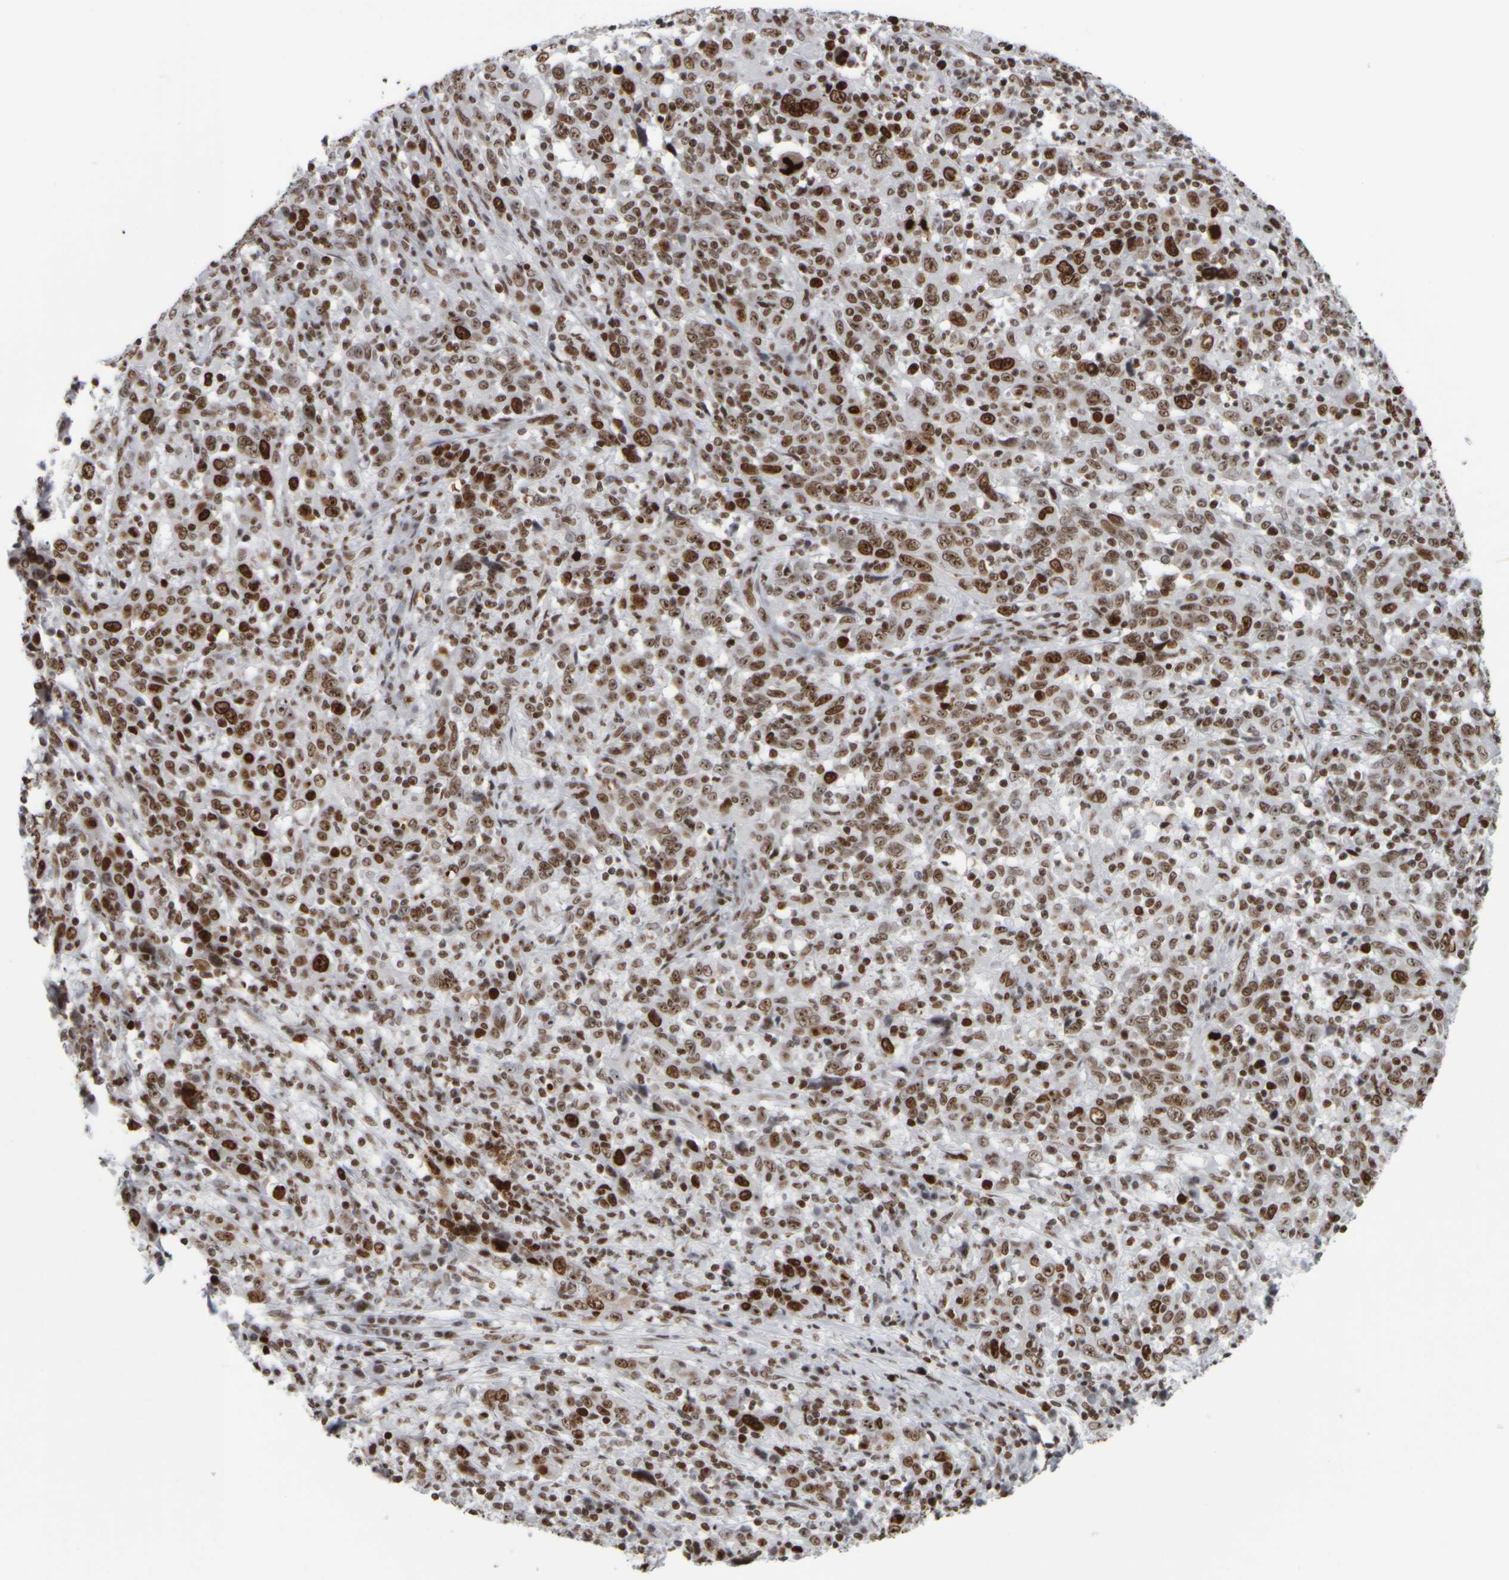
{"staining": {"intensity": "moderate", "quantity": ">75%", "location": "nuclear"}, "tissue": "cervical cancer", "cell_type": "Tumor cells", "image_type": "cancer", "snomed": [{"axis": "morphology", "description": "Squamous cell carcinoma, NOS"}, {"axis": "topography", "description": "Cervix"}], "caption": "Cervical cancer stained with a protein marker reveals moderate staining in tumor cells.", "gene": "TOP2B", "patient": {"sex": "female", "age": 46}}